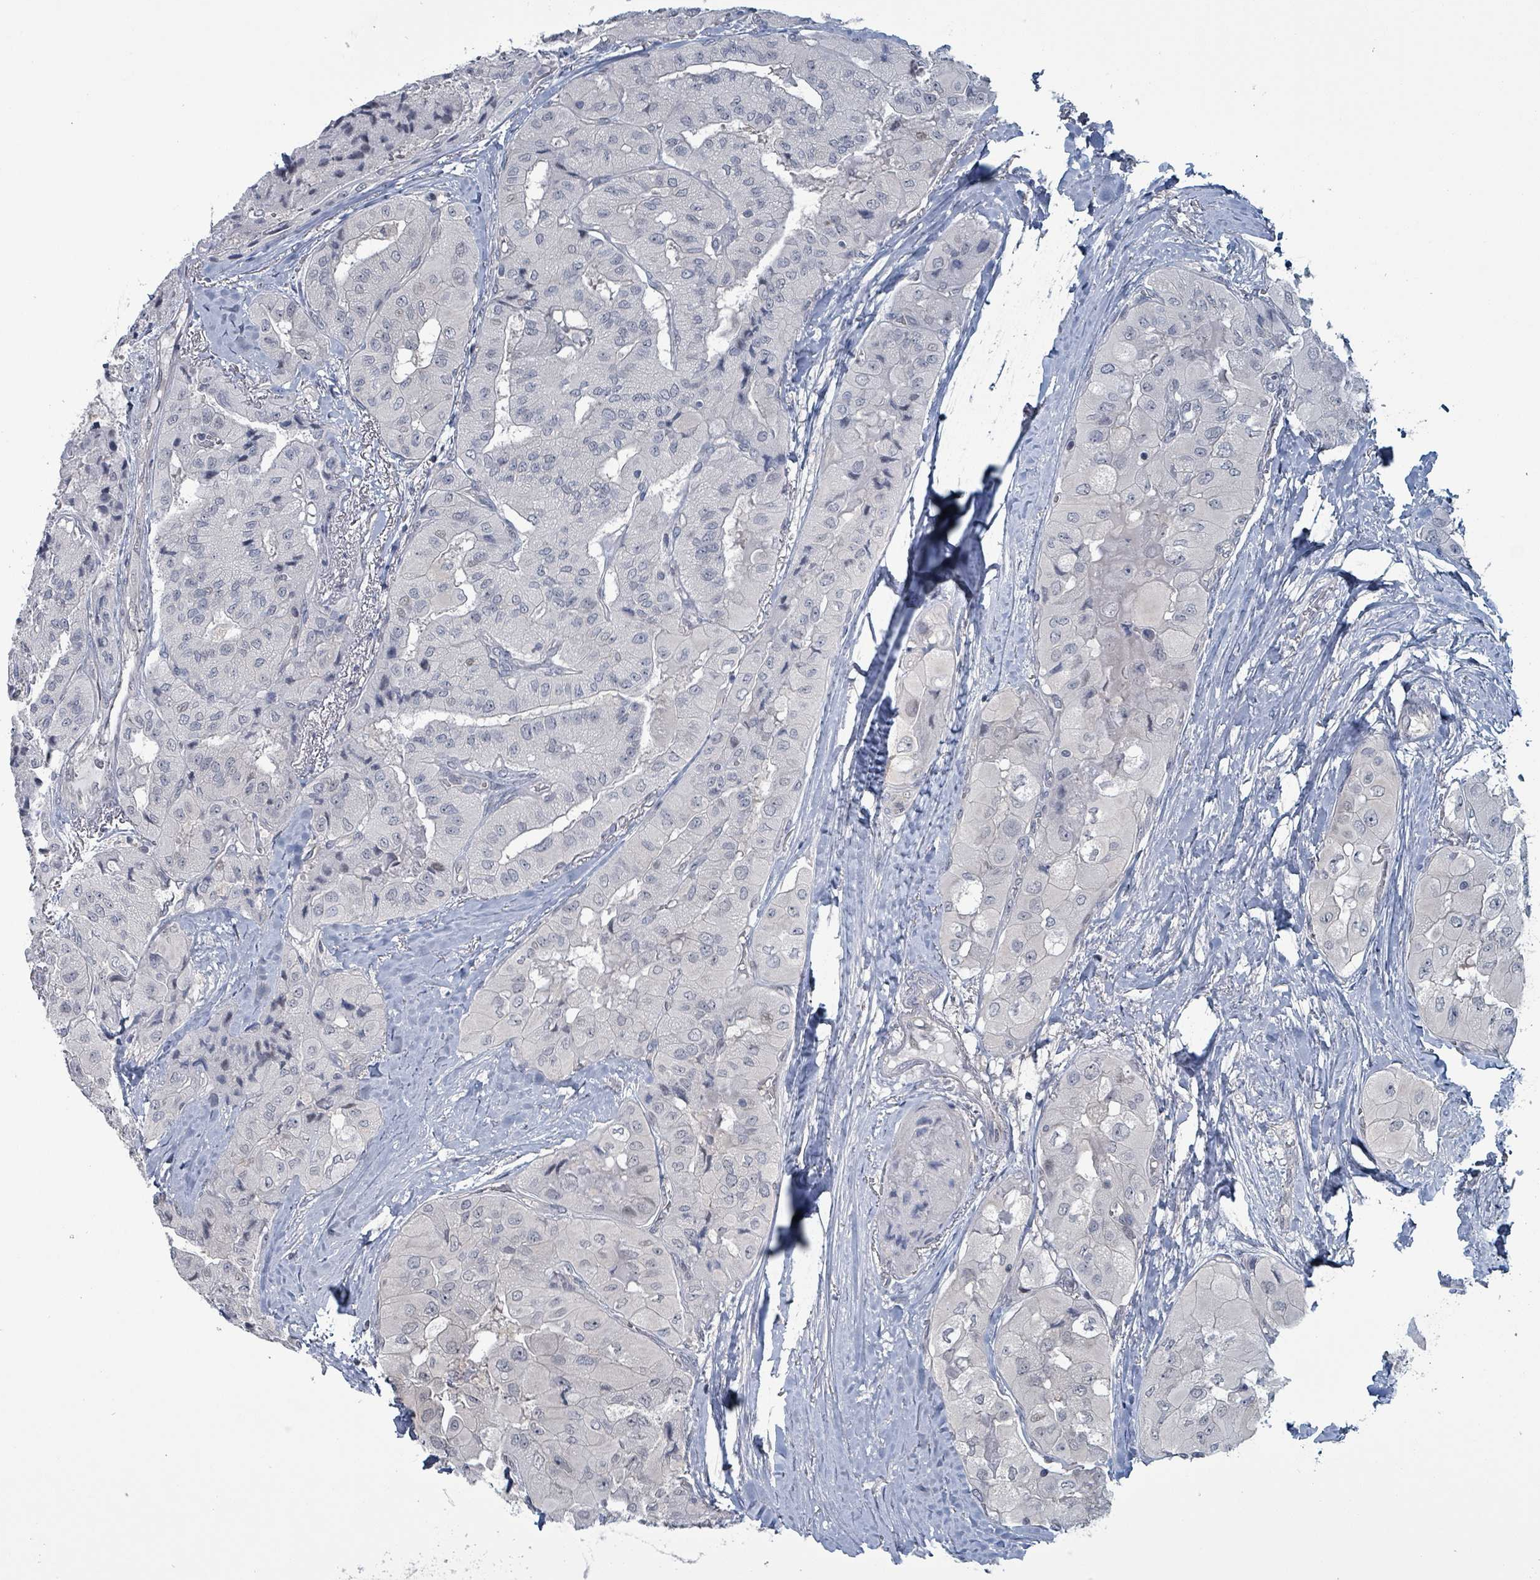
{"staining": {"intensity": "negative", "quantity": "none", "location": "none"}, "tissue": "thyroid cancer", "cell_type": "Tumor cells", "image_type": "cancer", "snomed": [{"axis": "morphology", "description": "Normal tissue, NOS"}, {"axis": "morphology", "description": "Papillary adenocarcinoma, NOS"}, {"axis": "topography", "description": "Thyroid gland"}], "caption": "A high-resolution histopathology image shows immunohistochemistry staining of thyroid cancer, which displays no significant positivity in tumor cells. (Immunohistochemistry, brightfield microscopy, high magnification).", "gene": "BIVM", "patient": {"sex": "female", "age": 59}}